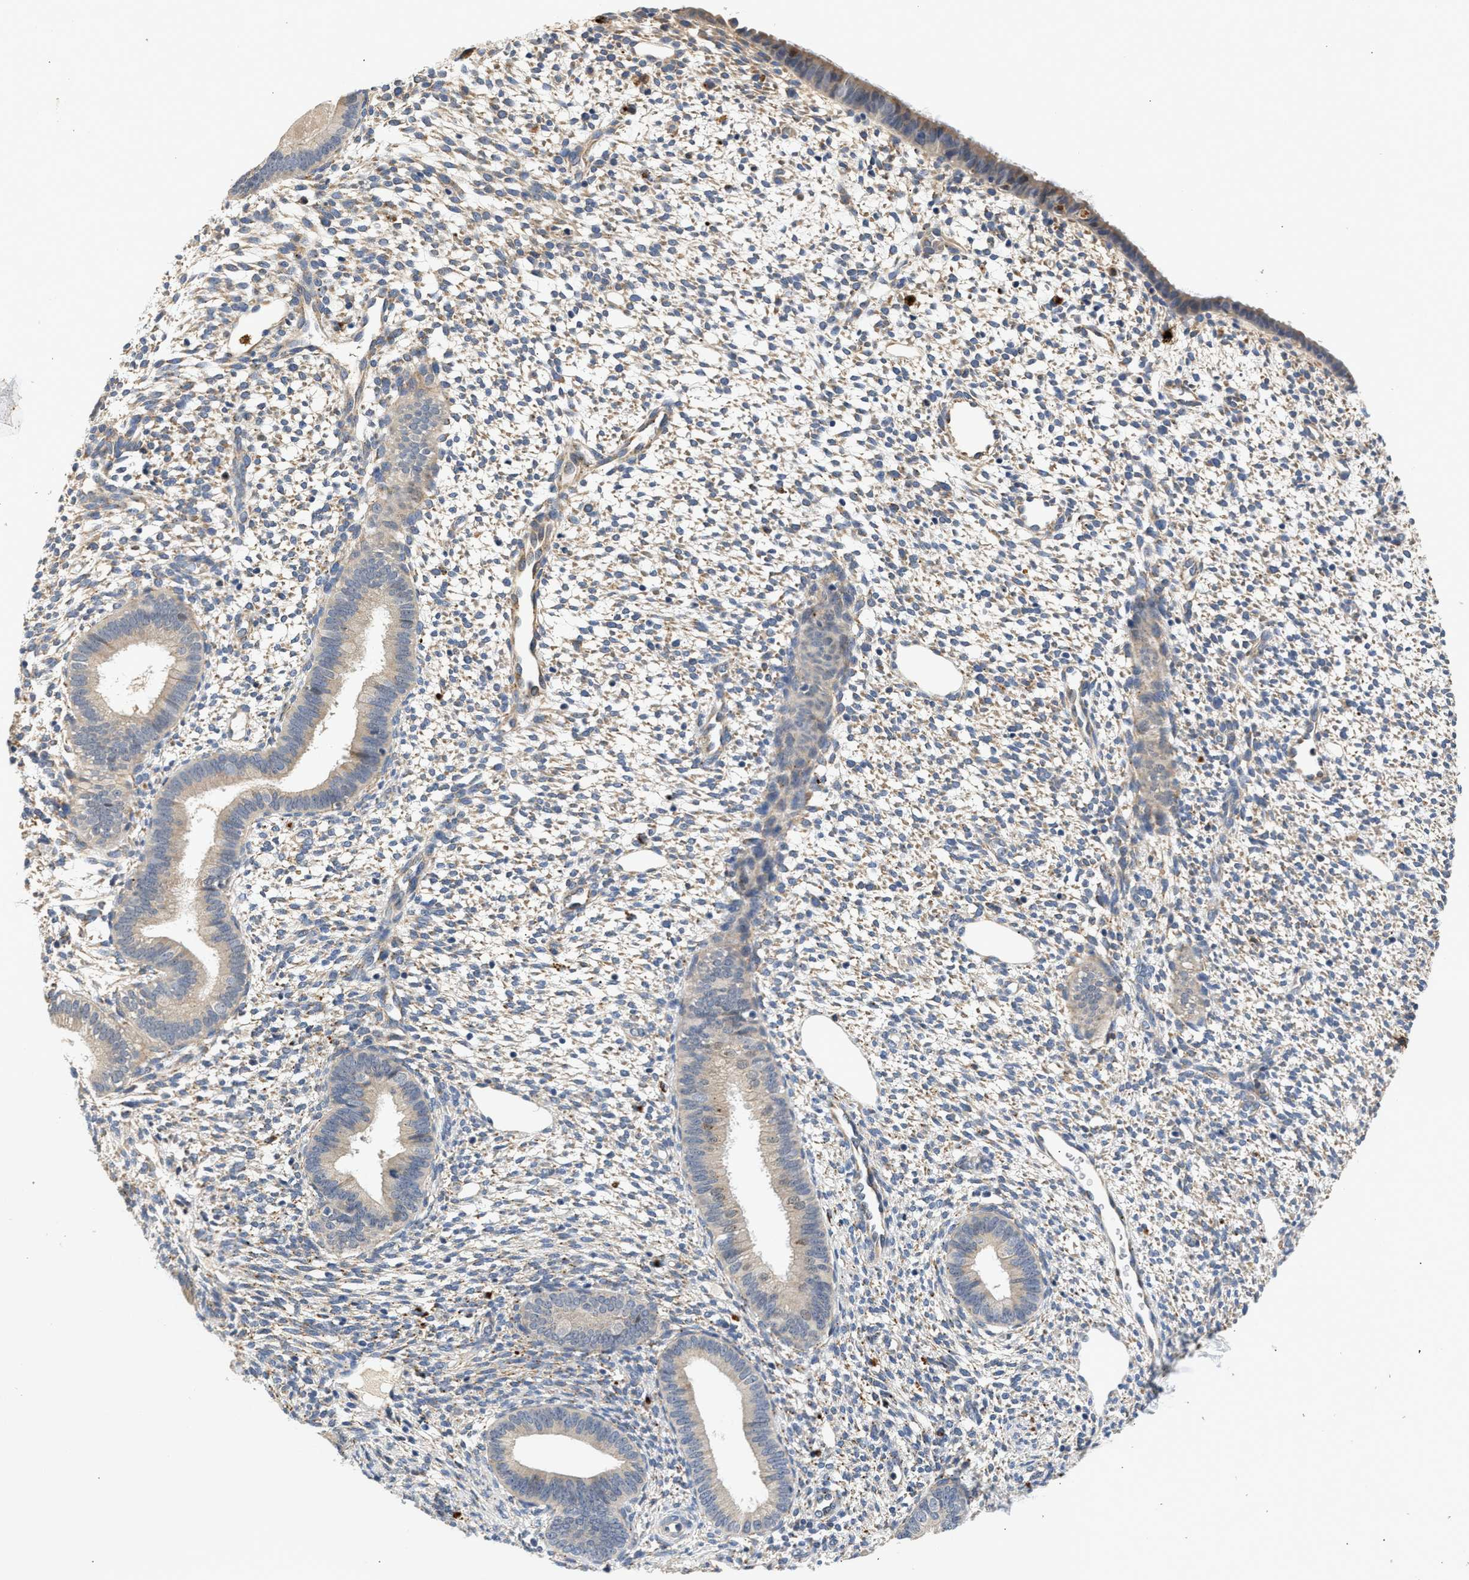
{"staining": {"intensity": "weak", "quantity": "25%-75%", "location": "cytoplasmic/membranous"}, "tissue": "endometrium", "cell_type": "Cells in endometrial stroma", "image_type": "normal", "snomed": [{"axis": "morphology", "description": "Normal tissue, NOS"}, {"axis": "topography", "description": "Endometrium"}], "caption": "Protein expression analysis of benign endometrium reveals weak cytoplasmic/membranous positivity in about 25%-75% of cells in endometrial stroma.", "gene": "PPM1L", "patient": {"sex": "female", "age": 46}}